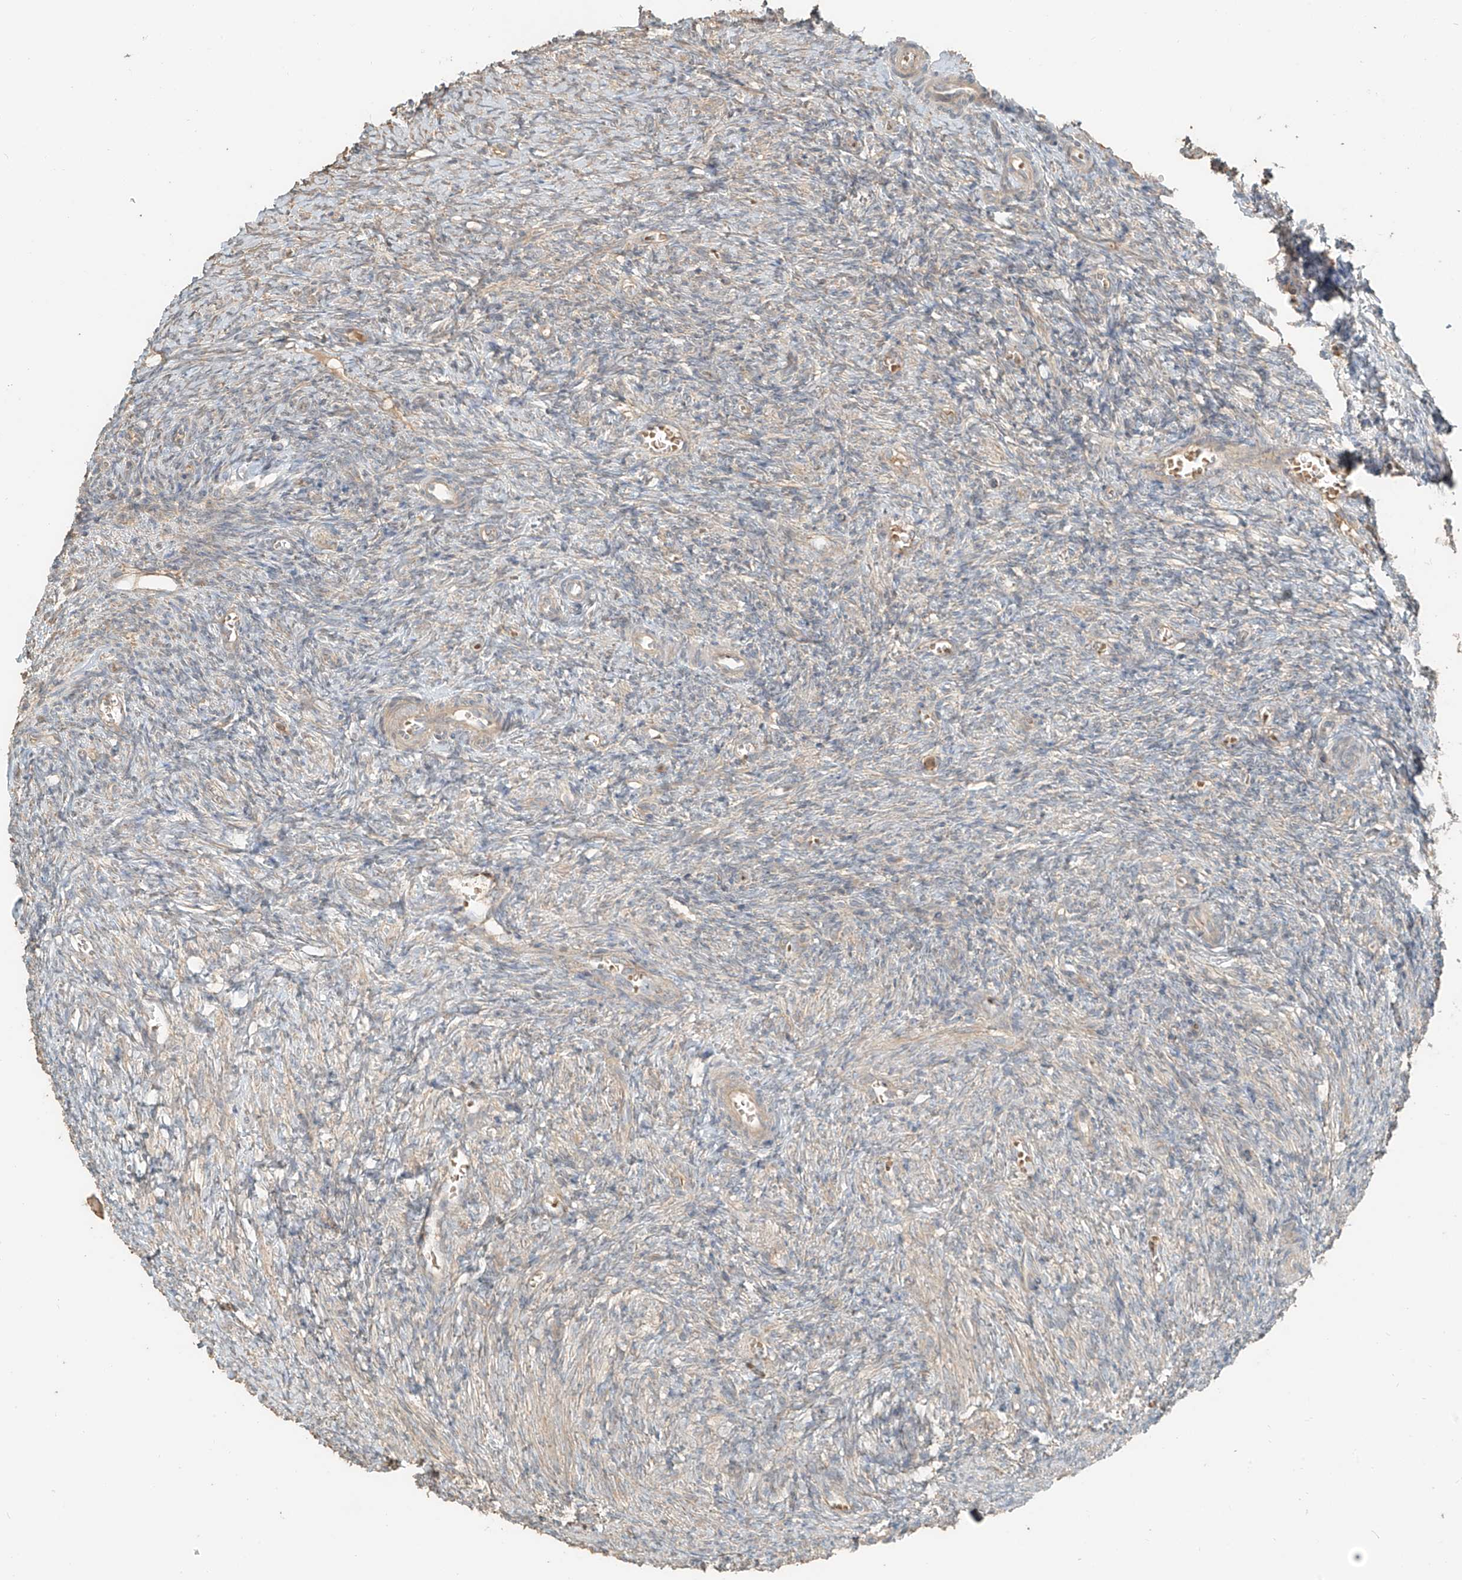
{"staining": {"intensity": "negative", "quantity": "none", "location": "none"}, "tissue": "ovary", "cell_type": "Ovarian stroma cells", "image_type": "normal", "snomed": [{"axis": "morphology", "description": "Normal tissue, NOS"}, {"axis": "topography", "description": "Ovary"}], "caption": "Immunohistochemistry (IHC) photomicrograph of benign ovary: human ovary stained with DAB (3,3'-diaminobenzidine) reveals no significant protein staining in ovarian stroma cells.", "gene": "RFTN2", "patient": {"sex": "female", "age": 27}}